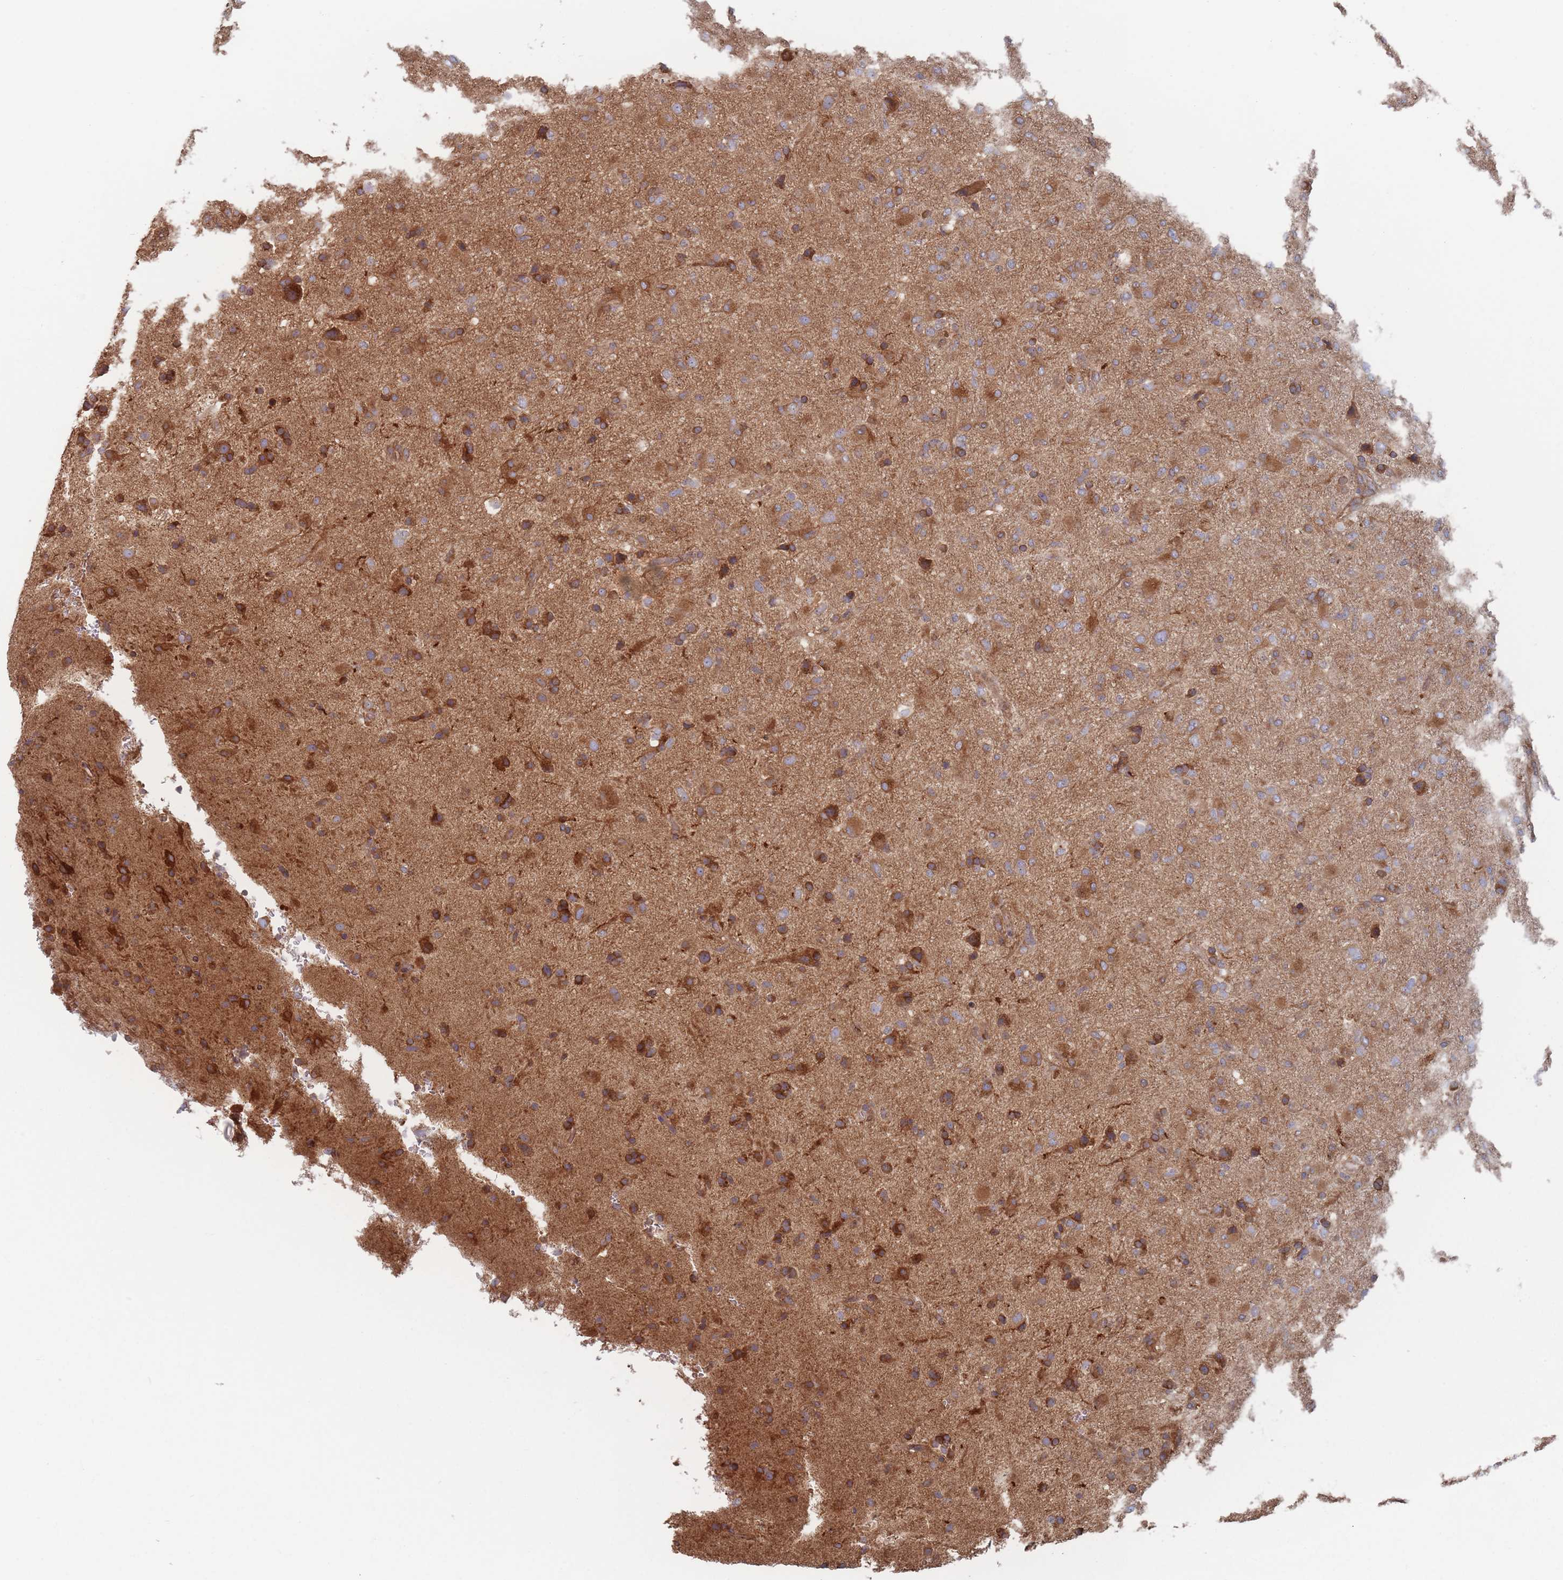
{"staining": {"intensity": "strong", "quantity": "25%-75%", "location": "cytoplasmic/membranous"}, "tissue": "glioma", "cell_type": "Tumor cells", "image_type": "cancer", "snomed": [{"axis": "morphology", "description": "Glioma, malignant, Low grade"}, {"axis": "topography", "description": "Brain"}], "caption": "Tumor cells show high levels of strong cytoplasmic/membranous staining in approximately 25%-75% of cells in human glioma. (DAB (3,3'-diaminobenzidine) IHC, brown staining for protein, blue staining for nuclei).", "gene": "KDSR", "patient": {"sex": "male", "age": 65}}